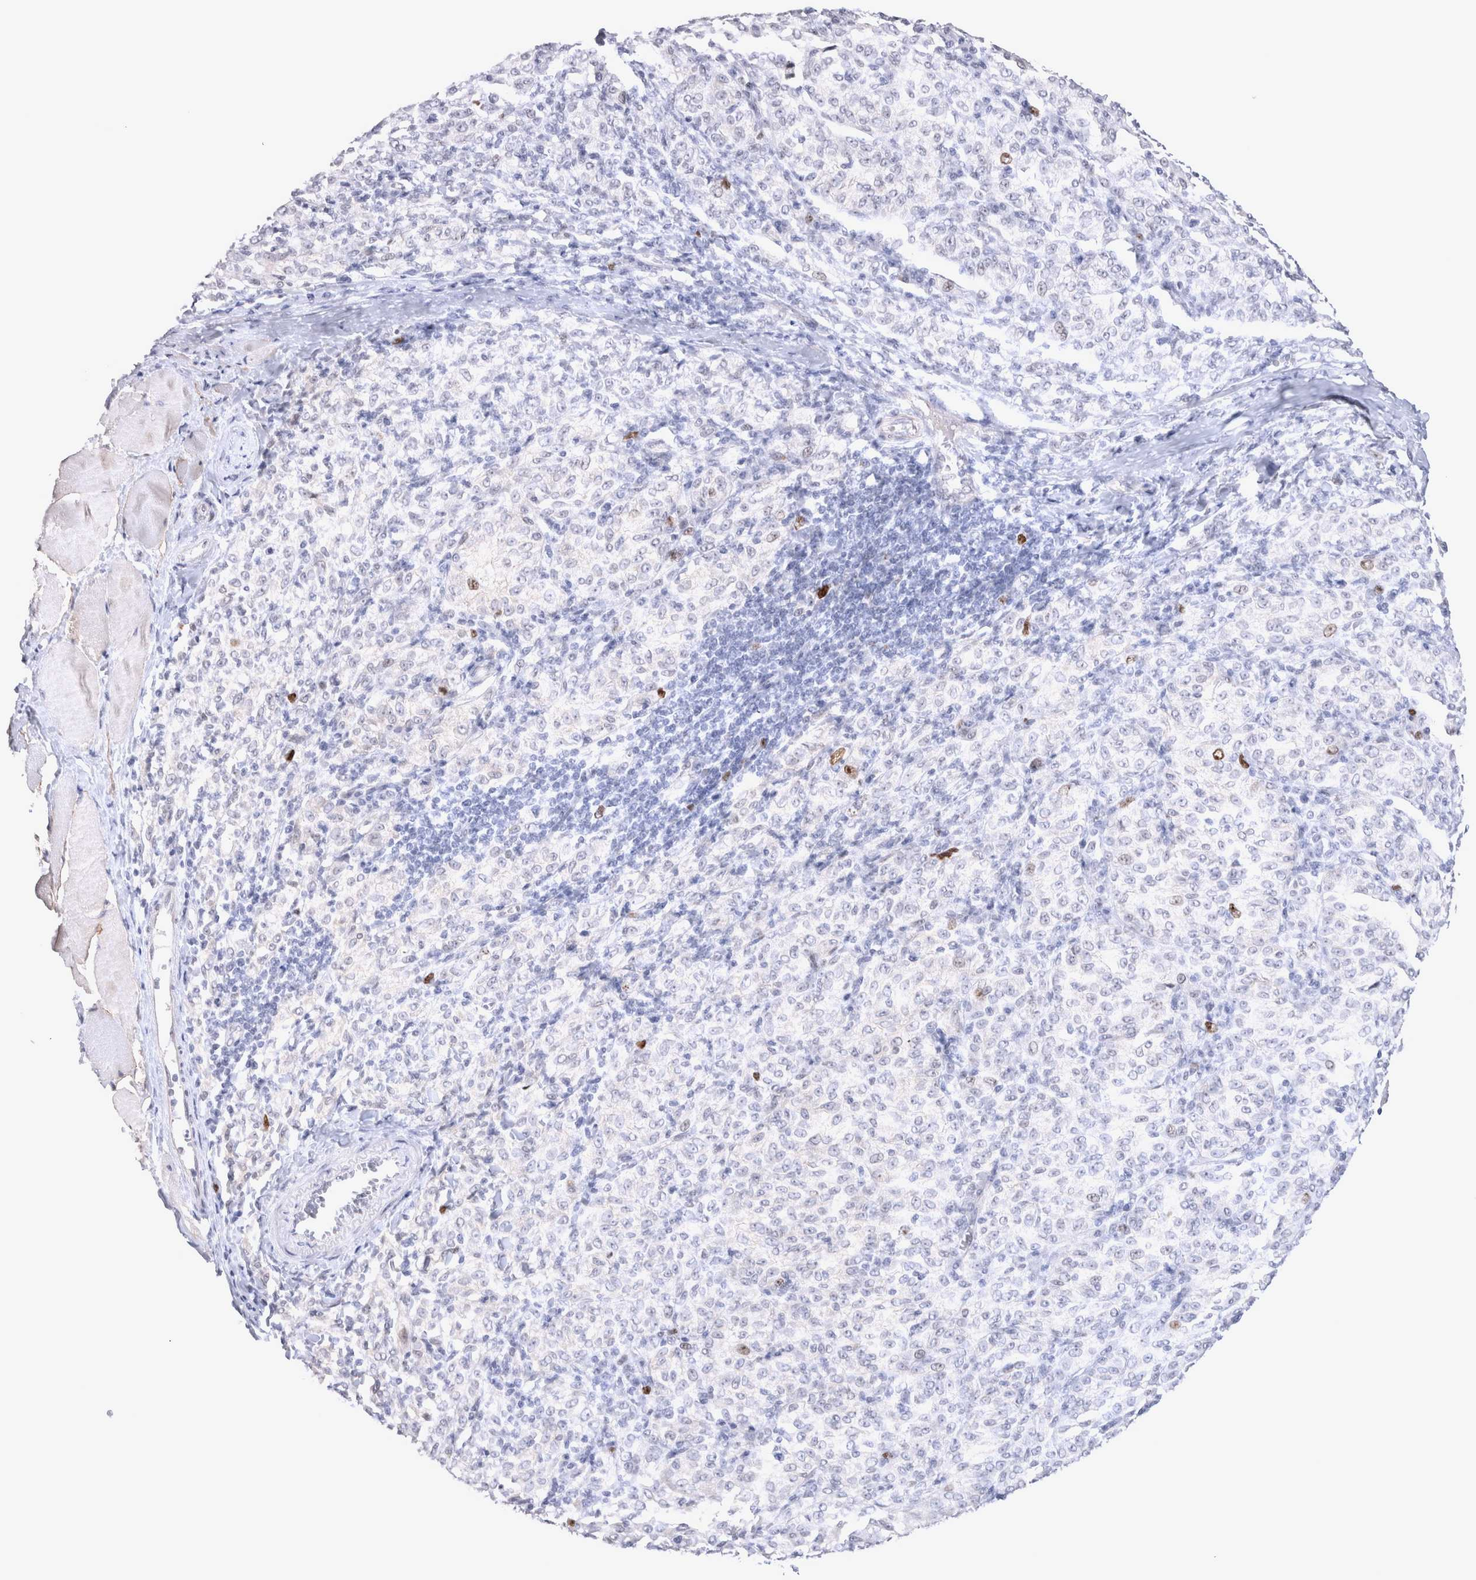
{"staining": {"intensity": "negative", "quantity": "none", "location": "none"}, "tissue": "melanoma", "cell_type": "Tumor cells", "image_type": "cancer", "snomed": [{"axis": "morphology", "description": "Malignant melanoma, NOS"}, {"axis": "topography", "description": "Skin"}], "caption": "The photomicrograph reveals no staining of tumor cells in melanoma.", "gene": "KIF18B", "patient": {"sex": "female", "age": 72}}